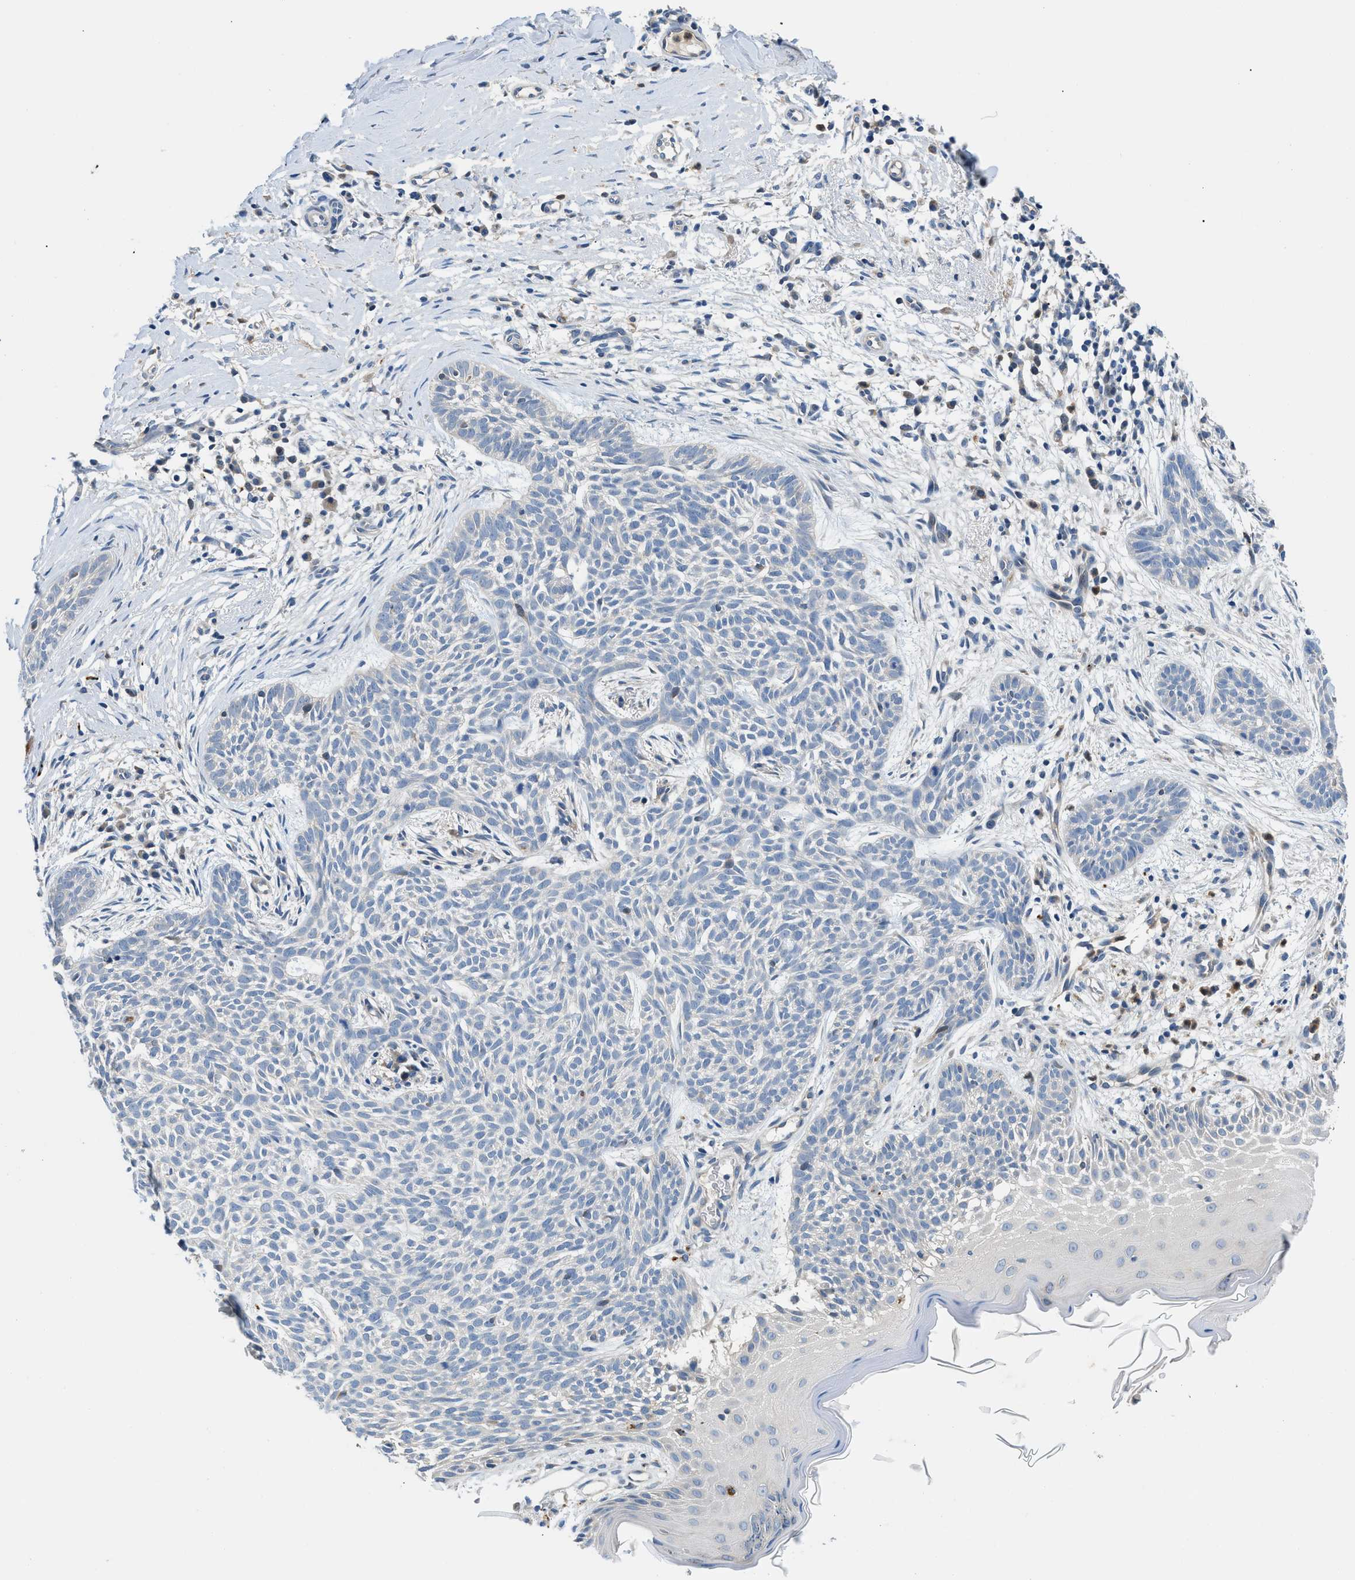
{"staining": {"intensity": "negative", "quantity": "none", "location": "none"}, "tissue": "skin cancer", "cell_type": "Tumor cells", "image_type": "cancer", "snomed": [{"axis": "morphology", "description": "Basal cell carcinoma"}, {"axis": "topography", "description": "Skin"}], "caption": "DAB (3,3'-diaminobenzidine) immunohistochemical staining of human skin cancer (basal cell carcinoma) demonstrates no significant staining in tumor cells. (Immunohistochemistry (ihc), brightfield microscopy, high magnification).", "gene": "ADGRE3", "patient": {"sex": "female", "age": 59}}